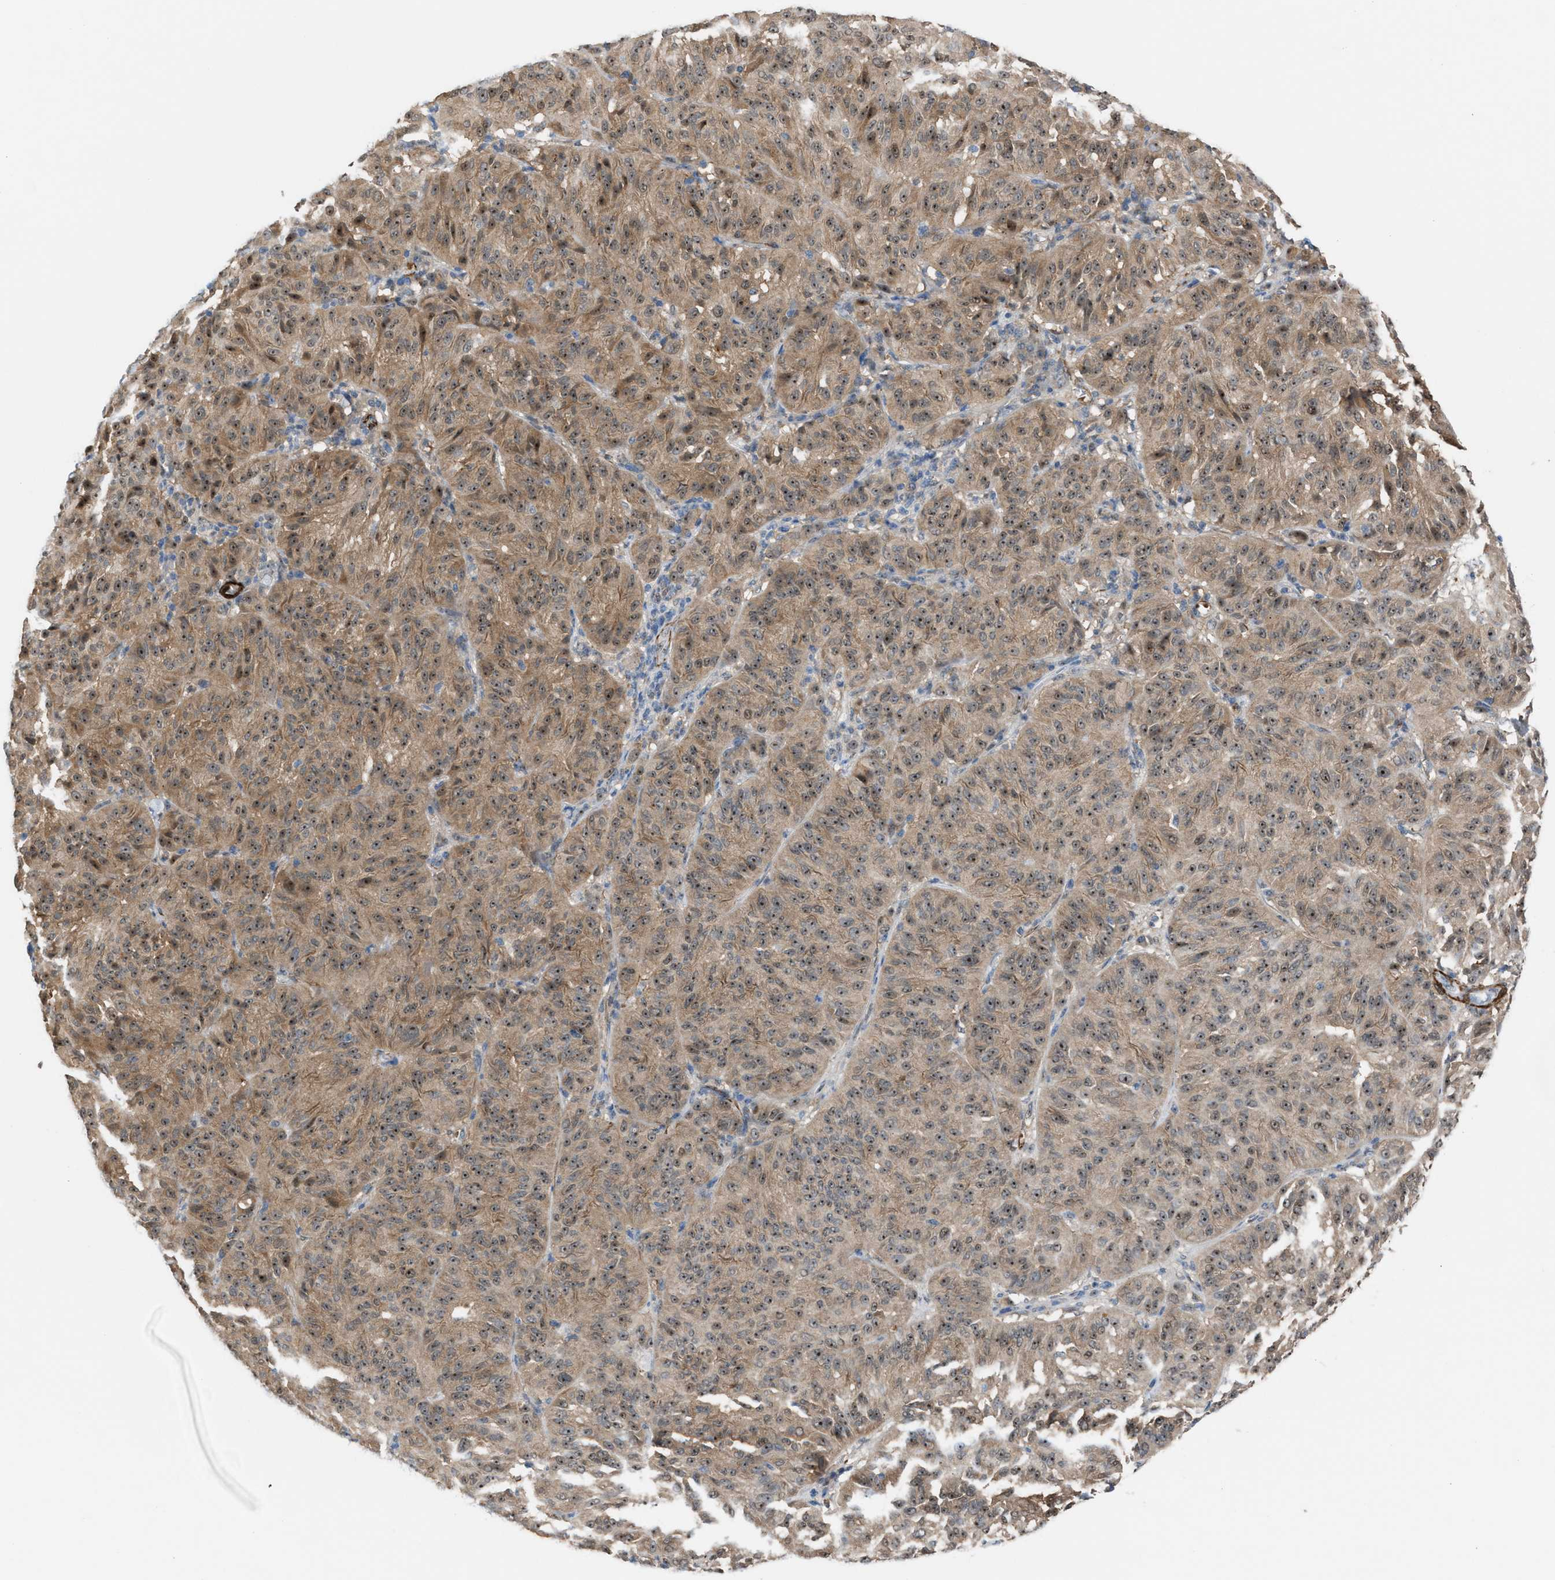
{"staining": {"intensity": "moderate", "quantity": ">75%", "location": "cytoplasmic/membranous,nuclear"}, "tissue": "melanoma", "cell_type": "Tumor cells", "image_type": "cancer", "snomed": [{"axis": "morphology", "description": "Malignant melanoma, NOS"}, {"axis": "topography", "description": "Skin"}], "caption": "Protein staining of malignant melanoma tissue reveals moderate cytoplasmic/membranous and nuclear staining in approximately >75% of tumor cells.", "gene": "NQO2", "patient": {"sex": "female", "age": 72}}